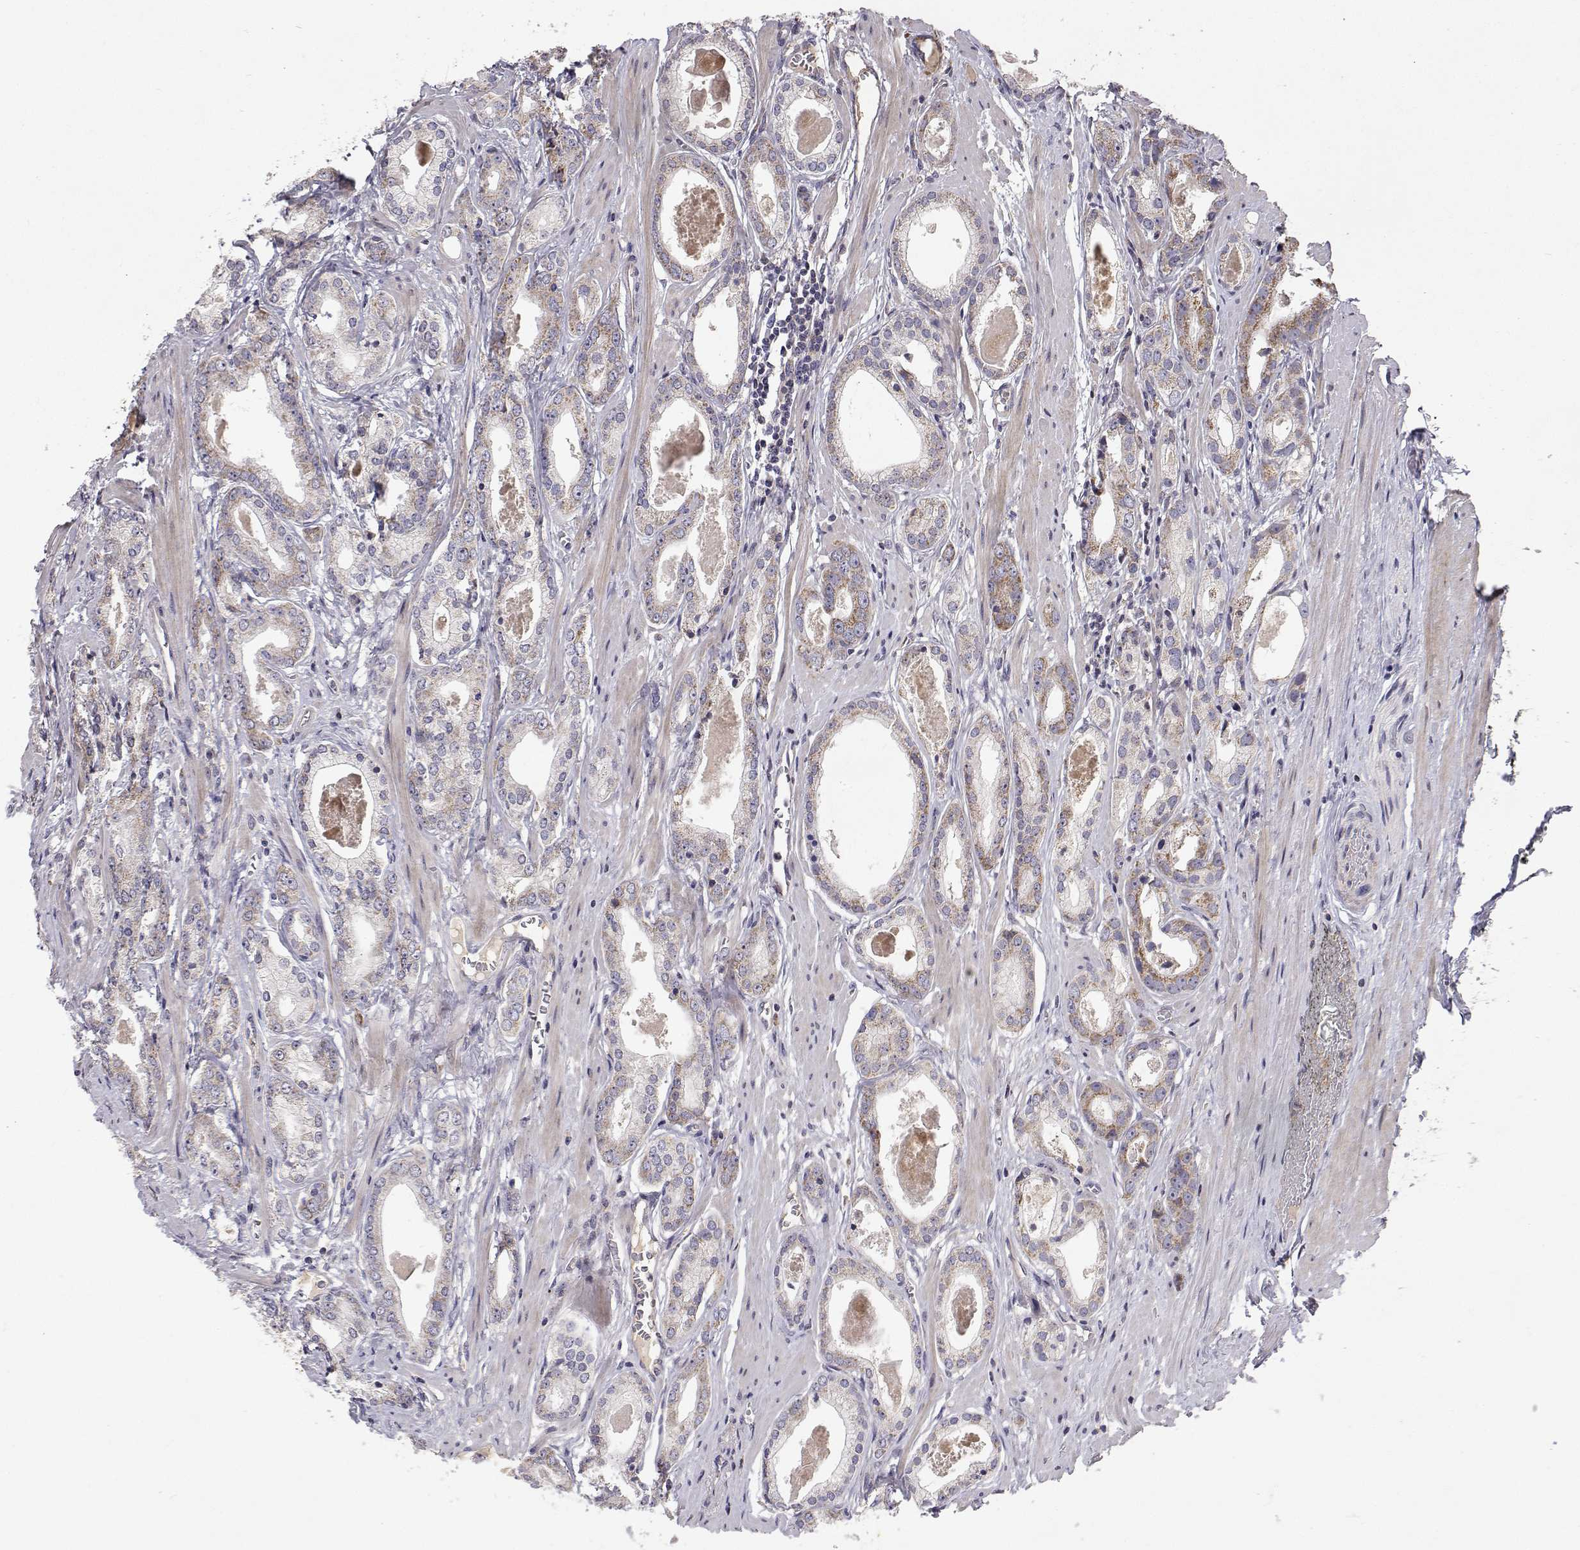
{"staining": {"intensity": "weak", "quantity": "25%-75%", "location": "cytoplasmic/membranous"}, "tissue": "prostate cancer", "cell_type": "Tumor cells", "image_type": "cancer", "snomed": [{"axis": "morphology", "description": "Adenocarcinoma, NOS"}, {"axis": "morphology", "description": "Adenocarcinoma, Low grade"}, {"axis": "topography", "description": "Prostate"}], "caption": "Immunohistochemistry of human prostate cancer (adenocarcinoma (low-grade)) reveals low levels of weak cytoplasmic/membranous positivity in about 25%-75% of tumor cells.", "gene": "MRPL3", "patient": {"sex": "male", "age": 64}}